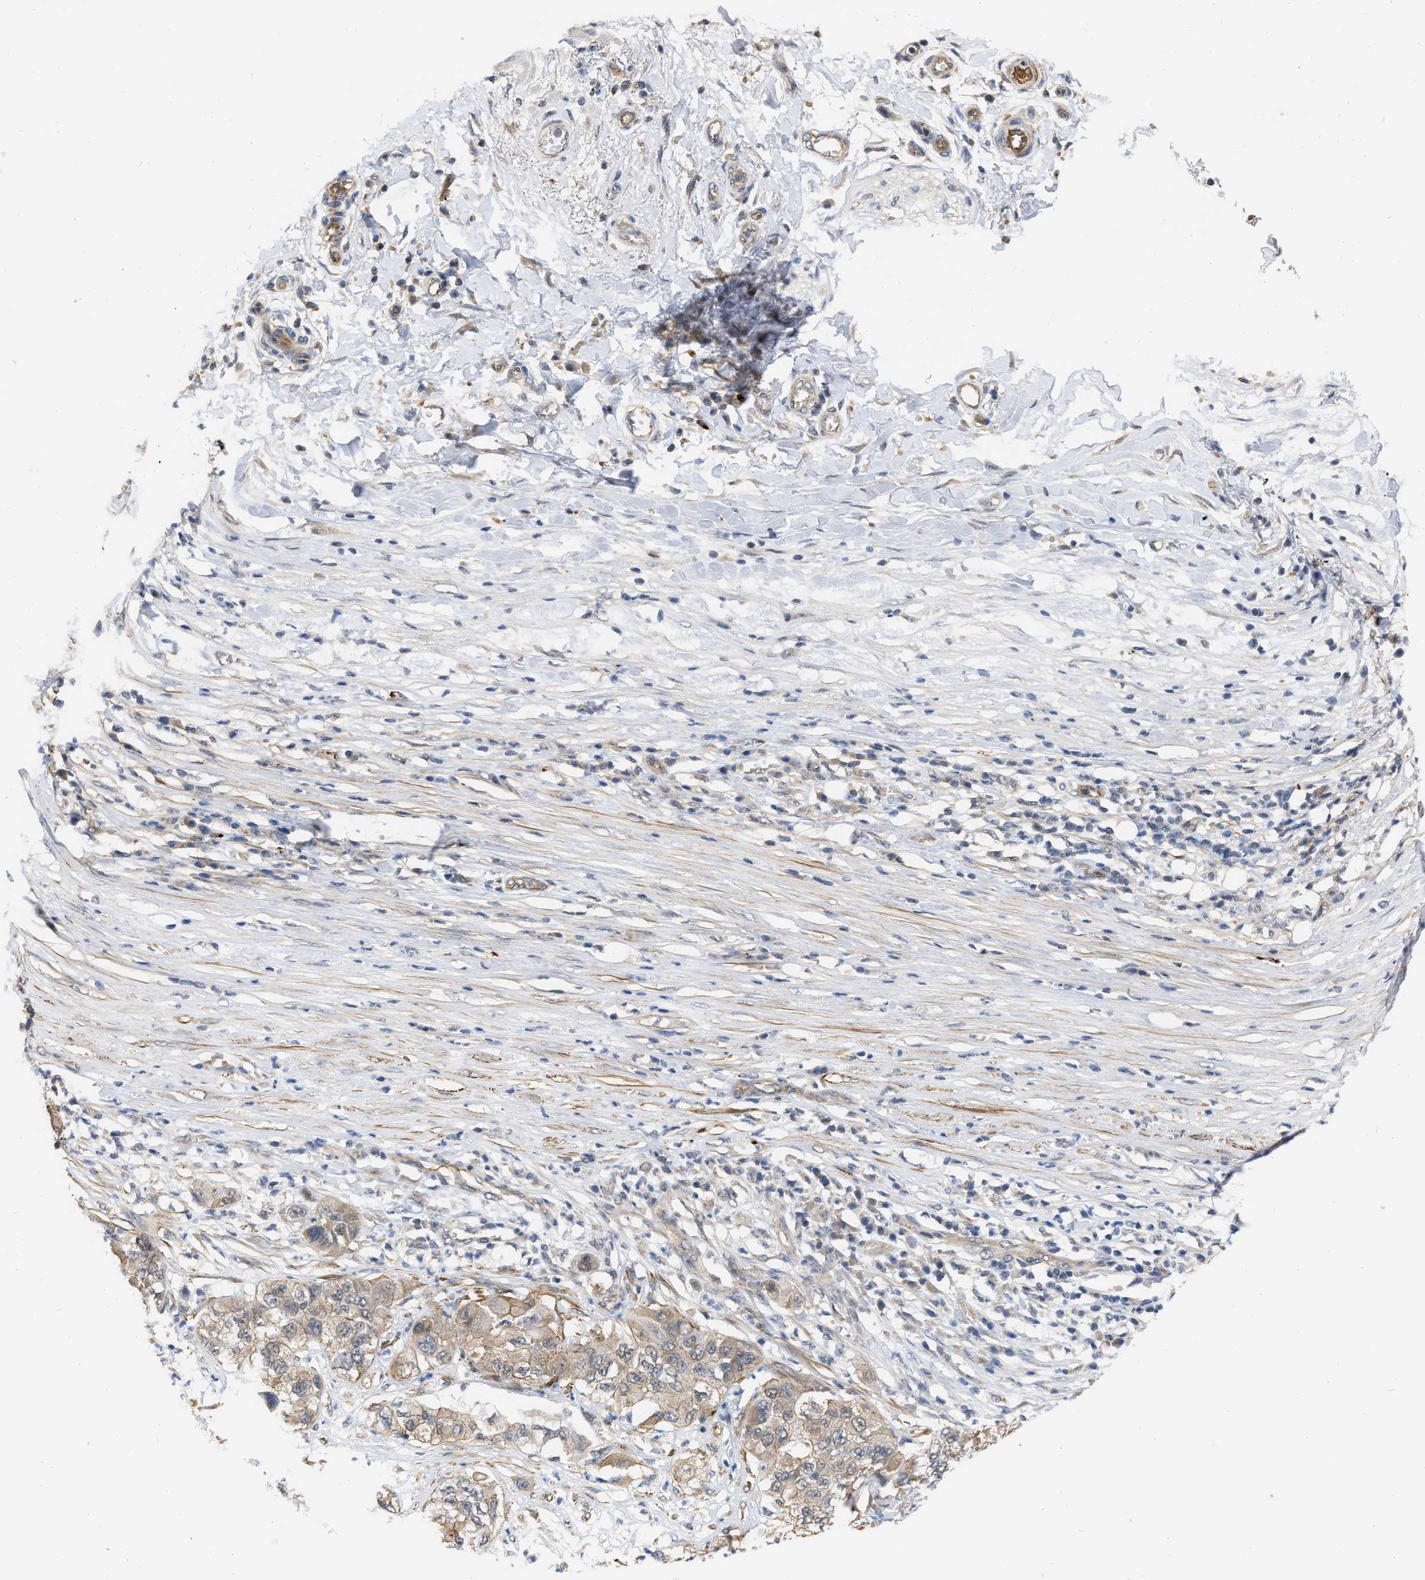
{"staining": {"intensity": "moderate", "quantity": ">75%", "location": "cytoplasmic/membranous"}, "tissue": "pancreatic cancer", "cell_type": "Tumor cells", "image_type": "cancer", "snomed": [{"axis": "morphology", "description": "Adenocarcinoma, NOS"}, {"axis": "topography", "description": "Pancreas"}], "caption": "The photomicrograph reveals immunohistochemical staining of pancreatic cancer (adenocarcinoma). There is moderate cytoplasmic/membranous expression is identified in approximately >75% of tumor cells.", "gene": "NAPEPLD", "patient": {"sex": "female", "age": 78}}